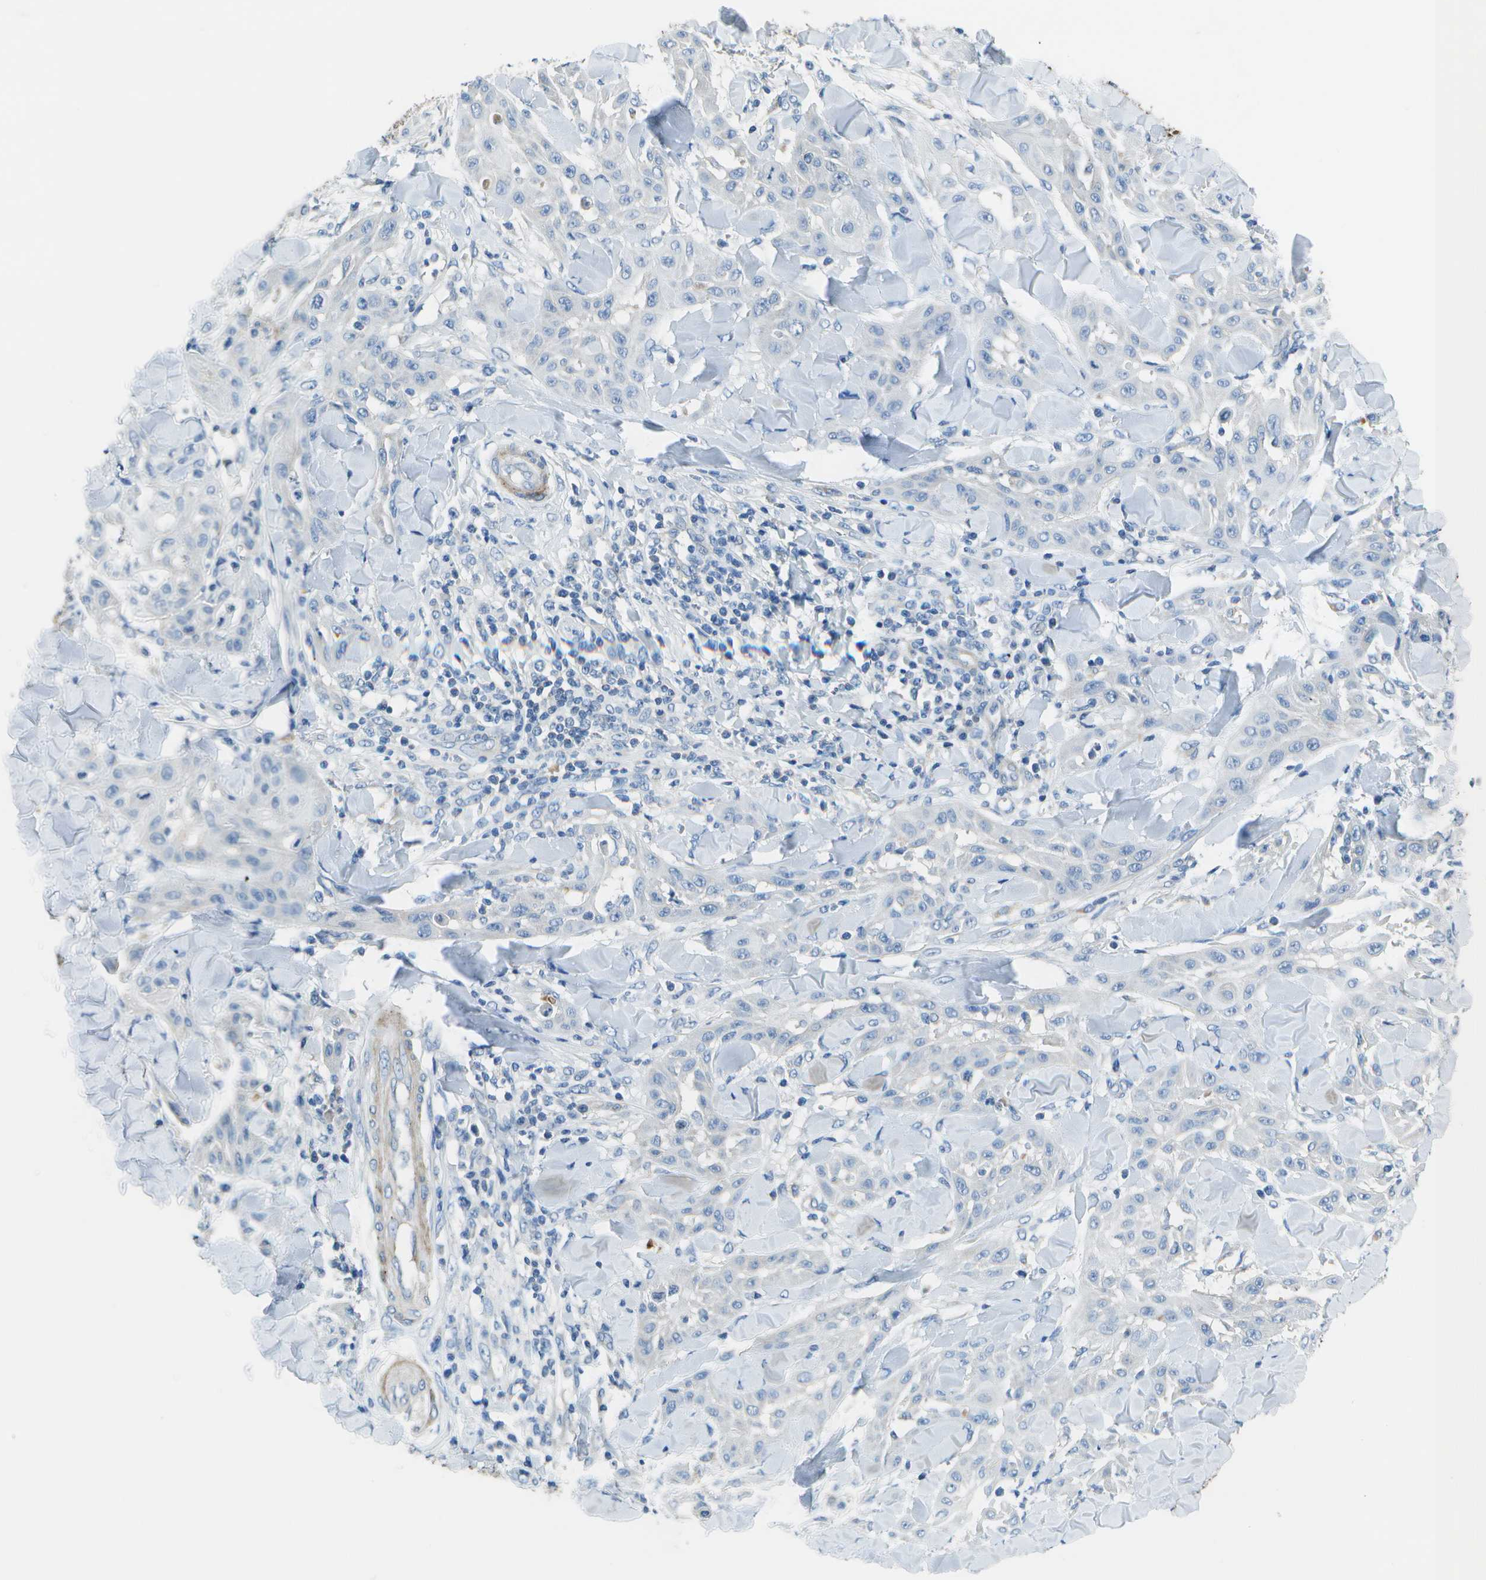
{"staining": {"intensity": "negative", "quantity": "none", "location": "none"}, "tissue": "skin cancer", "cell_type": "Tumor cells", "image_type": "cancer", "snomed": [{"axis": "morphology", "description": "Squamous cell carcinoma, NOS"}, {"axis": "topography", "description": "Skin"}], "caption": "IHC of squamous cell carcinoma (skin) shows no positivity in tumor cells.", "gene": "DCT", "patient": {"sex": "male", "age": 24}}